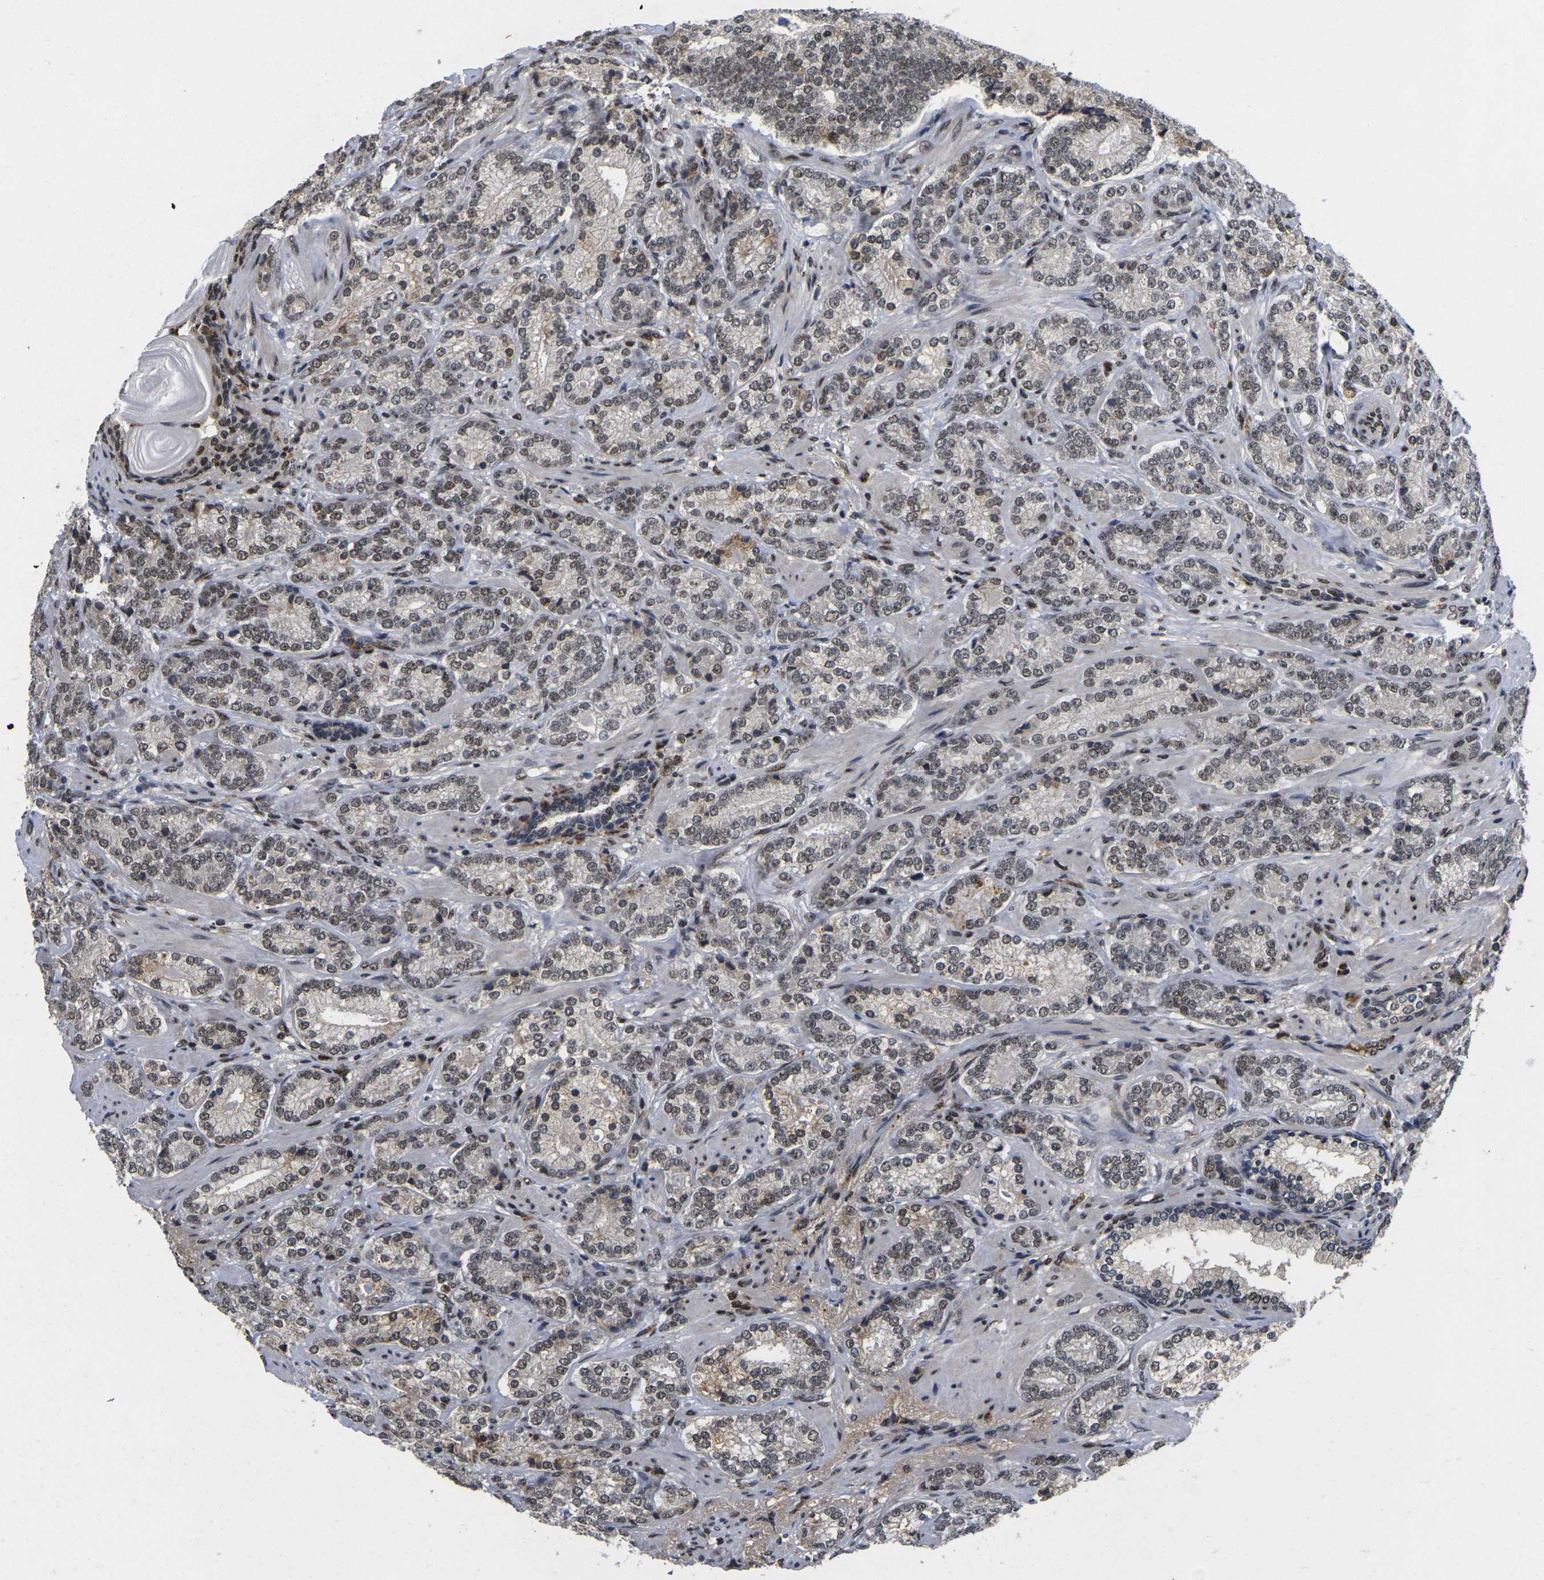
{"staining": {"intensity": "weak", "quantity": ">75%", "location": "nuclear"}, "tissue": "prostate cancer", "cell_type": "Tumor cells", "image_type": "cancer", "snomed": [{"axis": "morphology", "description": "Adenocarcinoma, High grade"}, {"axis": "topography", "description": "Prostate"}], "caption": "Prostate cancer stained with DAB immunohistochemistry shows low levels of weak nuclear positivity in approximately >75% of tumor cells. (DAB IHC with brightfield microscopy, high magnification).", "gene": "GTF2E1", "patient": {"sex": "male", "age": 61}}